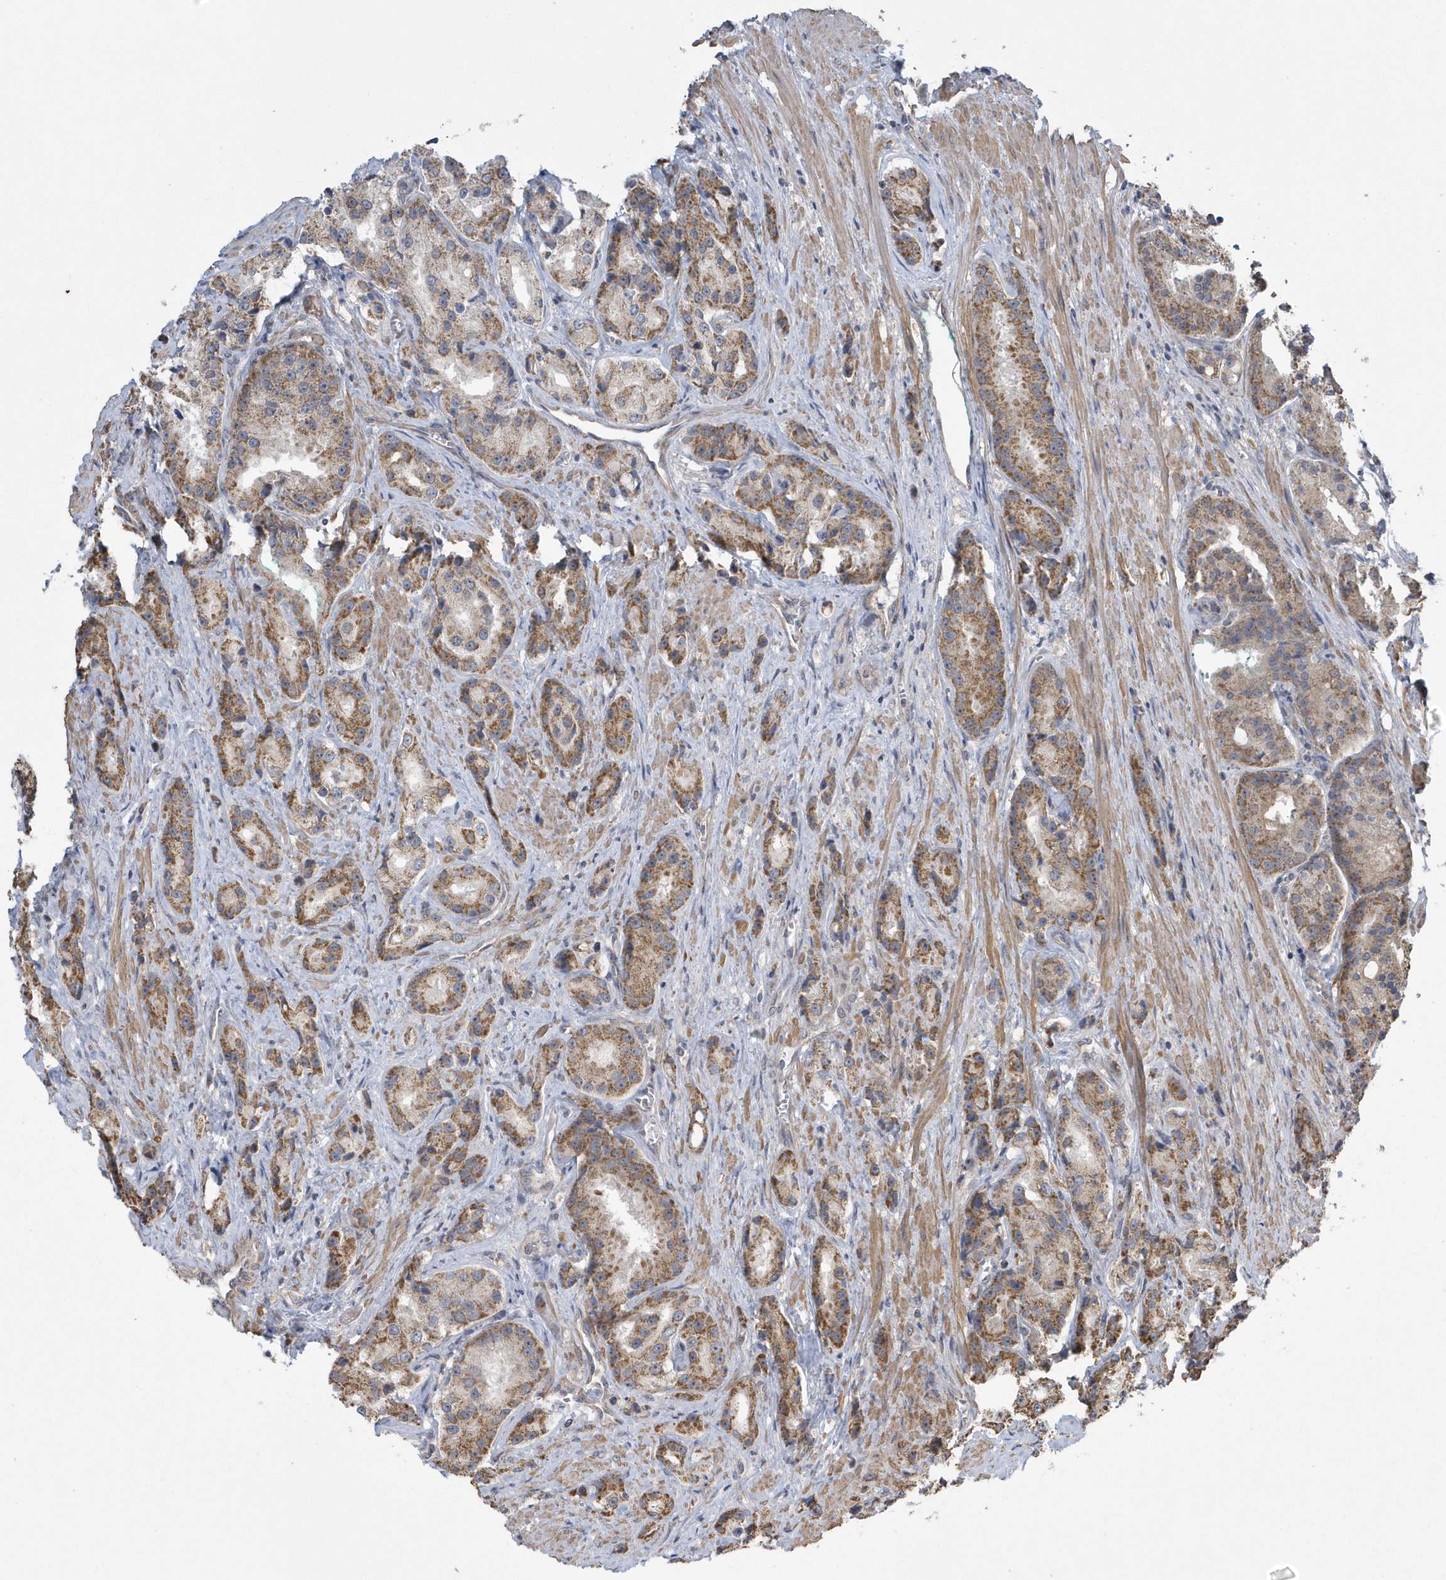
{"staining": {"intensity": "moderate", "quantity": ">75%", "location": "cytoplasmic/membranous"}, "tissue": "prostate cancer", "cell_type": "Tumor cells", "image_type": "cancer", "snomed": [{"axis": "morphology", "description": "Adenocarcinoma, High grade"}, {"axis": "topography", "description": "Prostate"}], "caption": "This micrograph exhibits IHC staining of high-grade adenocarcinoma (prostate), with medium moderate cytoplasmic/membranous expression in about >75% of tumor cells.", "gene": "SLX9", "patient": {"sex": "male", "age": 60}}